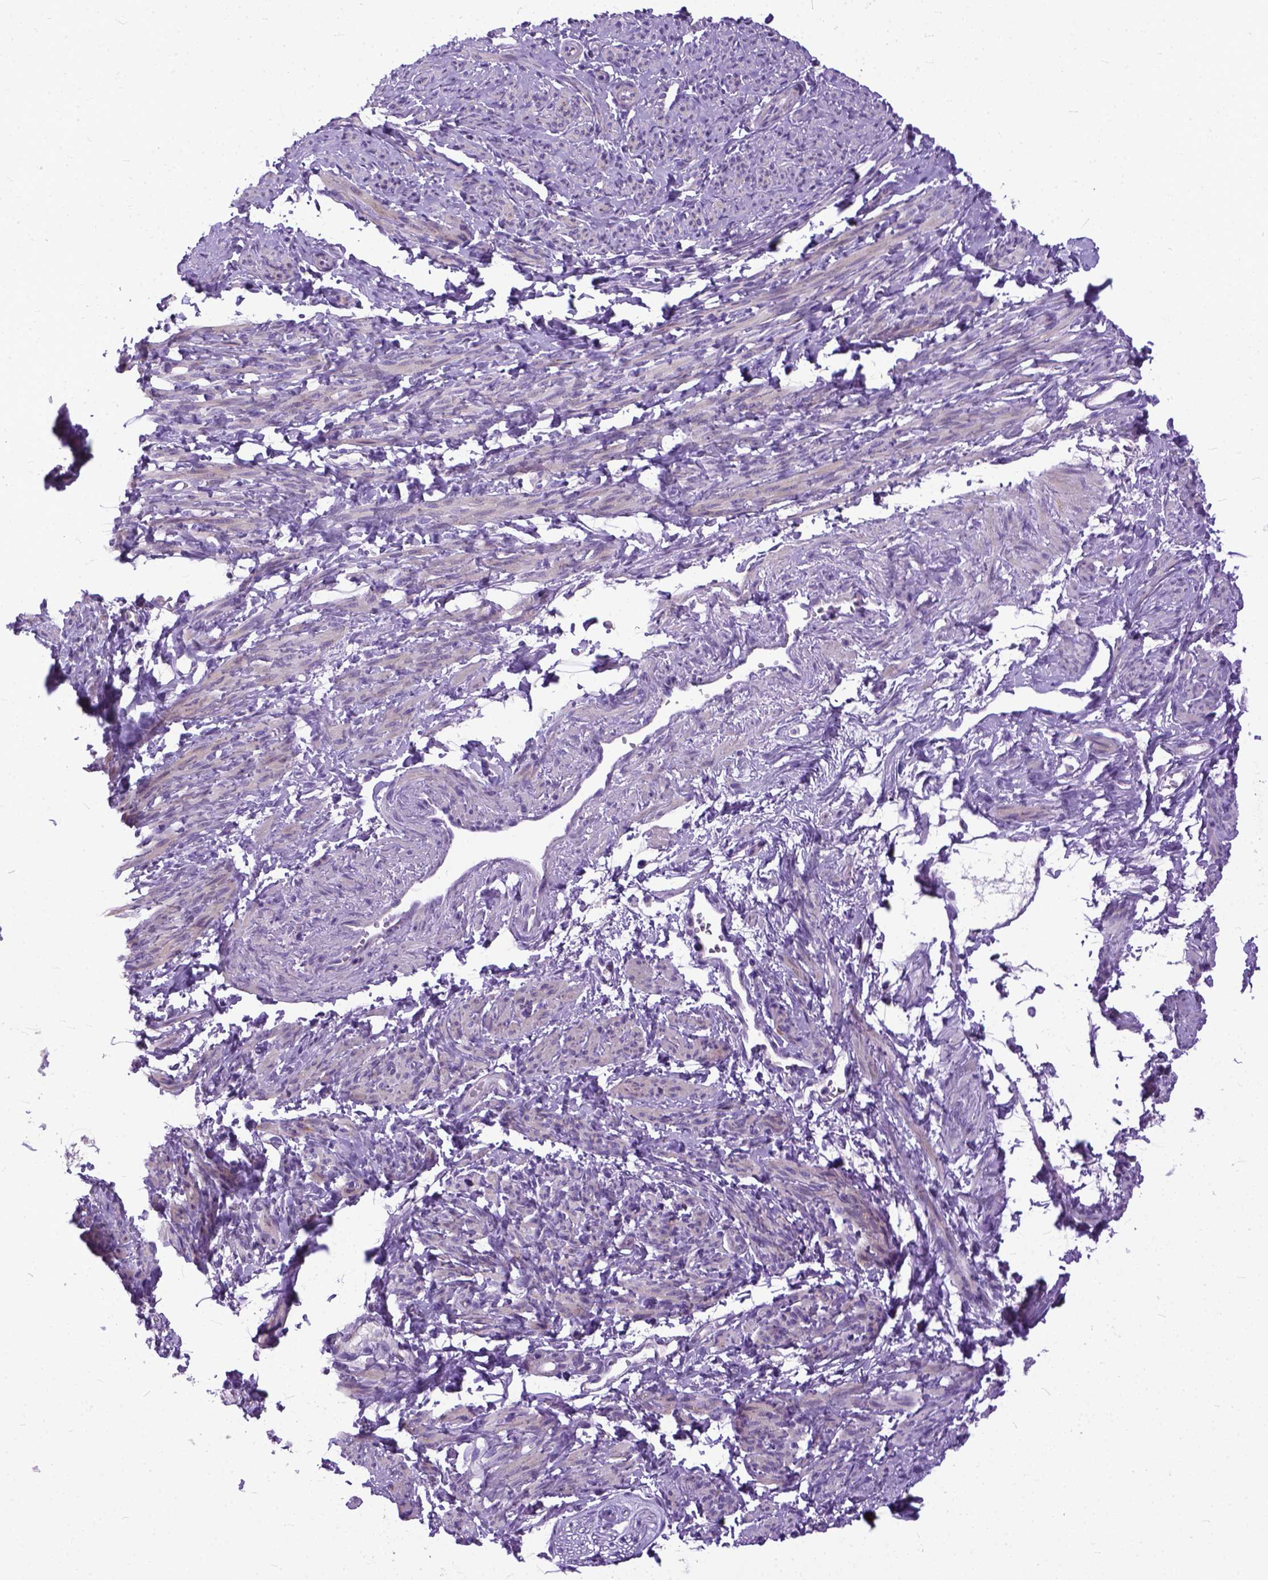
{"staining": {"intensity": "negative", "quantity": "none", "location": "none"}, "tissue": "smooth muscle", "cell_type": "Smooth muscle cells", "image_type": "normal", "snomed": [{"axis": "morphology", "description": "Normal tissue, NOS"}, {"axis": "topography", "description": "Smooth muscle"}], "caption": "The IHC image has no significant staining in smooth muscle cells of smooth muscle.", "gene": "PLK5", "patient": {"sex": "female", "age": 65}}